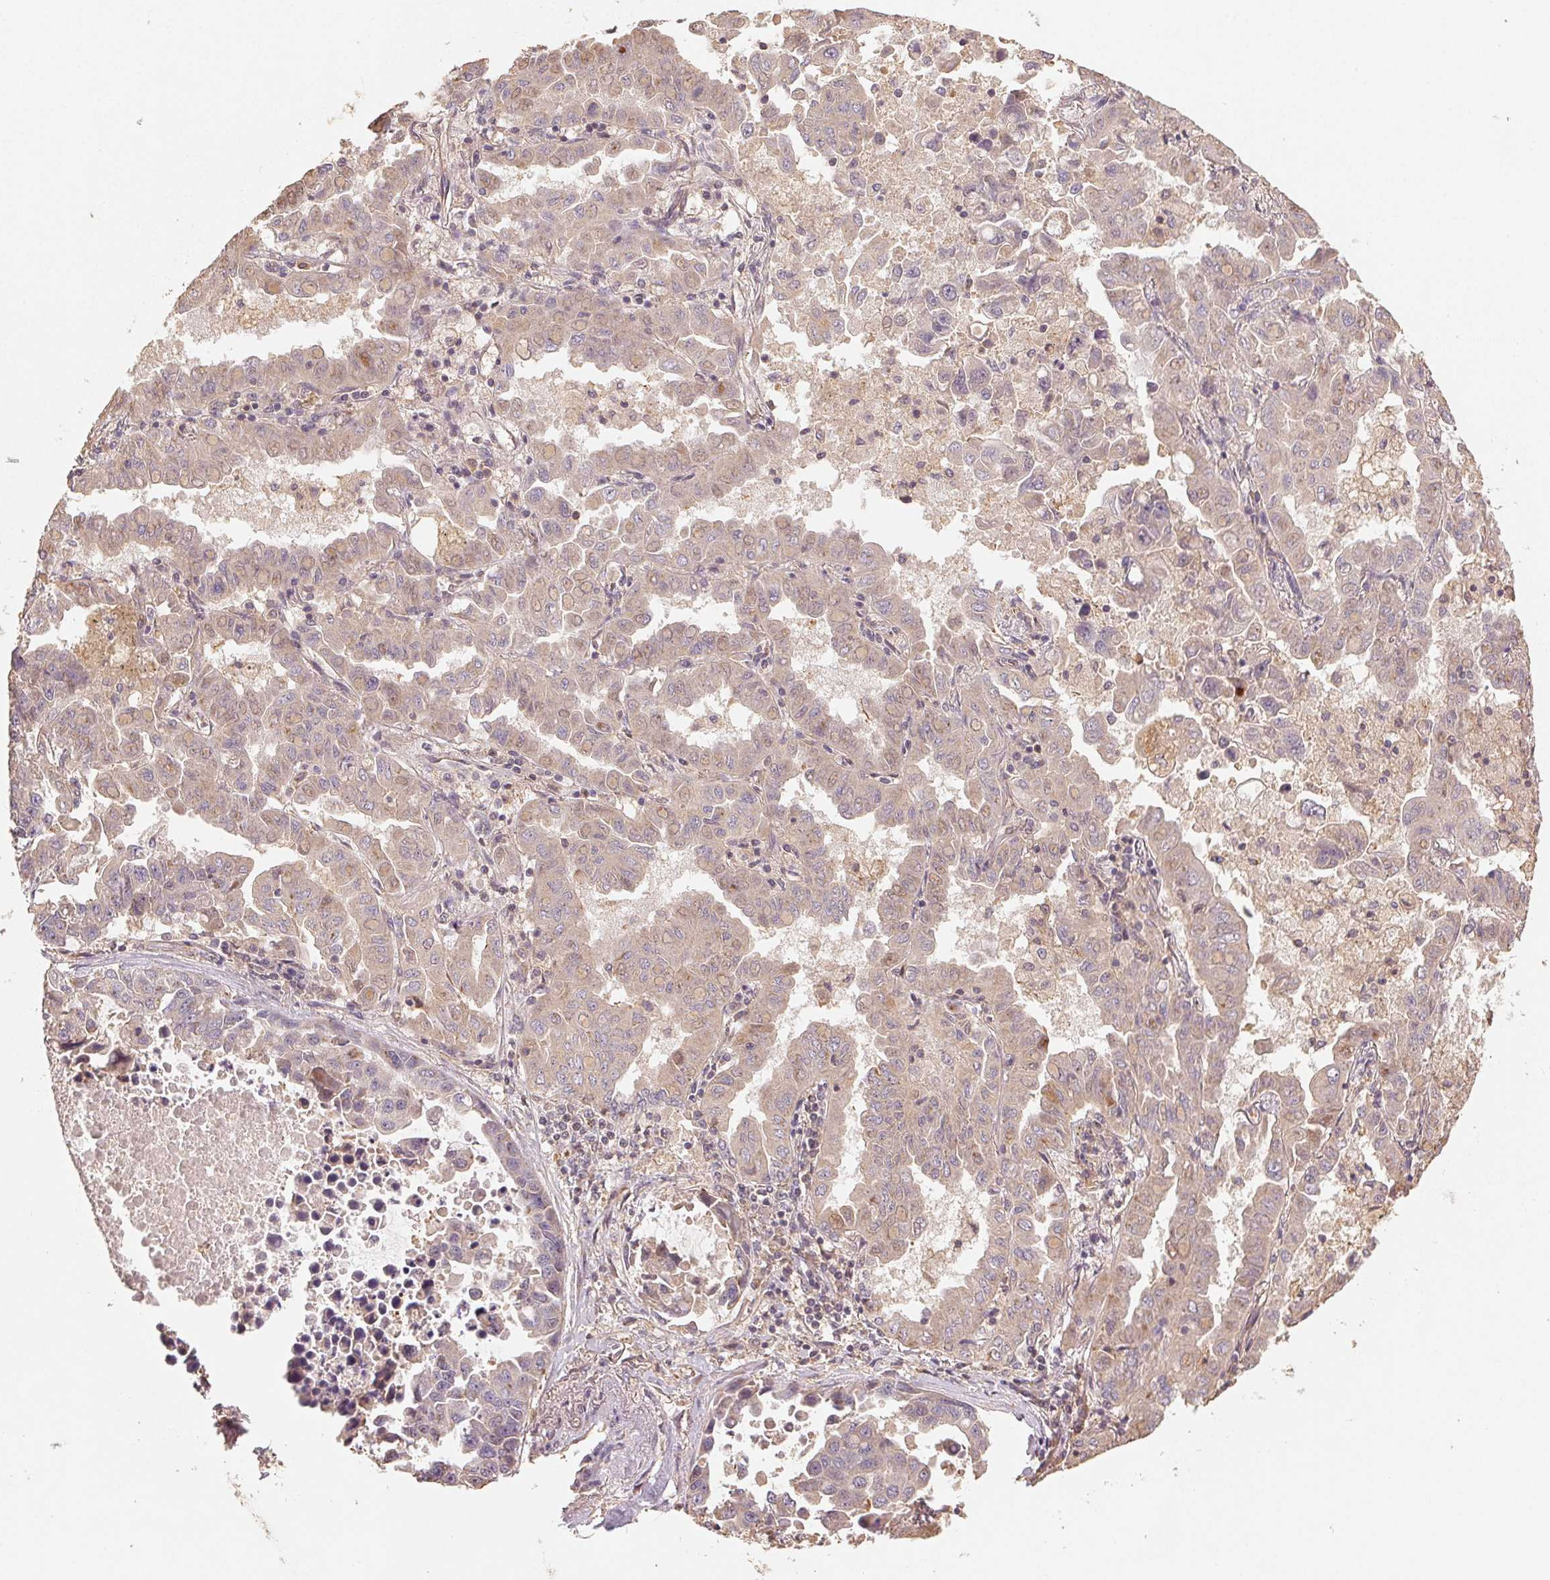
{"staining": {"intensity": "weak", "quantity": "25%-75%", "location": "cytoplasmic/membranous"}, "tissue": "lung cancer", "cell_type": "Tumor cells", "image_type": "cancer", "snomed": [{"axis": "morphology", "description": "Adenocarcinoma, NOS"}, {"axis": "topography", "description": "Lung"}], "caption": "The photomicrograph reveals immunohistochemical staining of lung adenocarcinoma. There is weak cytoplasmic/membranous staining is present in about 25%-75% of tumor cells.", "gene": "RALA", "patient": {"sex": "male", "age": 64}}